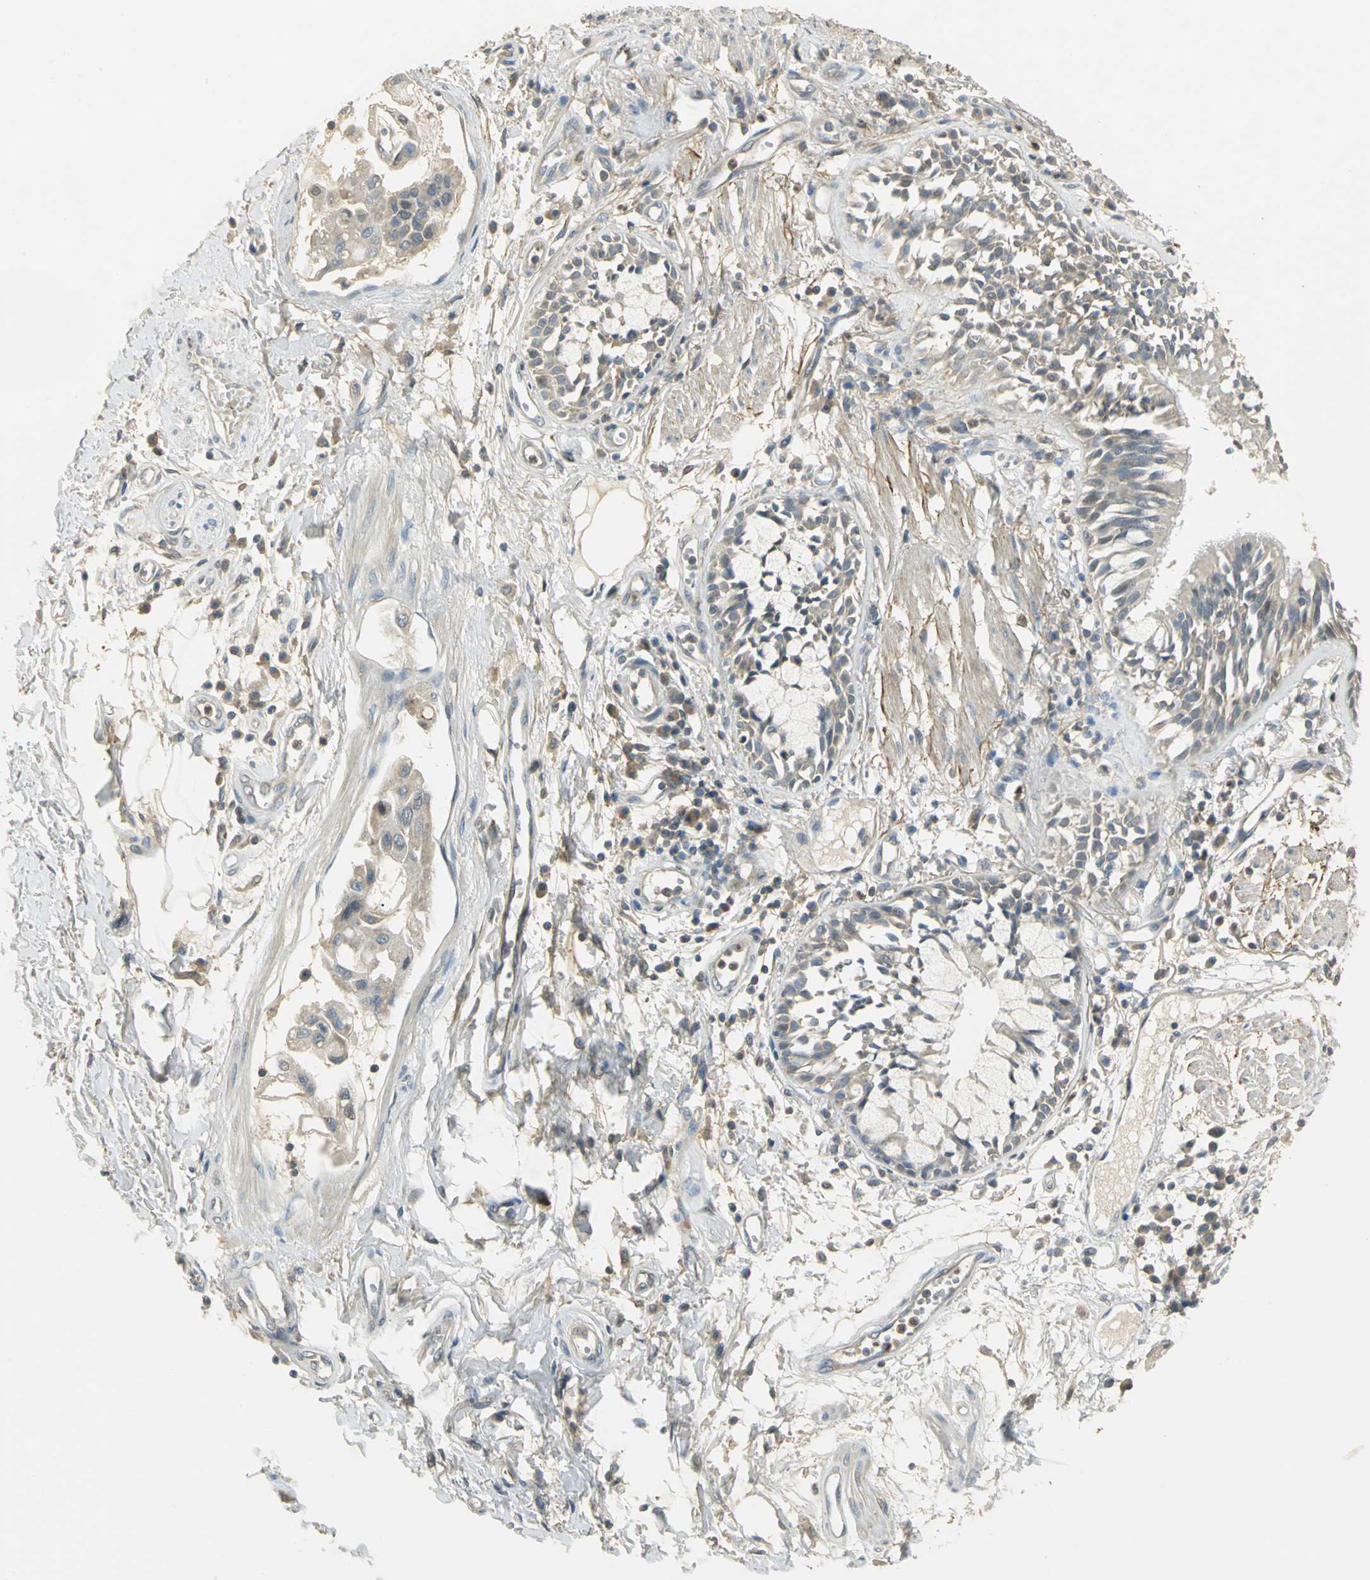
{"staining": {"intensity": "moderate", "quantity": "25%-75%", "location": "cytoplasmic/membranous,nuclear"}, "tissue": "adipose tissue", "cell_type": "Adipocytes", "image_type": "normal", "snomed": [{"axis": "morphology", "description": "Normal tissue, NOS"}, {"axis": "morphology", "description": "Adenocarcinoma, NOS"}, {"axis": "topography", "description": "Cartilage tissue"}, {"axis": "topography", "description": "Bronchus"}, {"axis": "topography", "description": "Lung"}], "caption": "Immunohistochemical staining of benign human adipose tissue displays medium levels of moderate cytoplasmic/membranous,nuclear staining in about 25%-75% of adipocytes.", "gene": "BIRC2", "patient": {"sex": "female", "age": 67}}